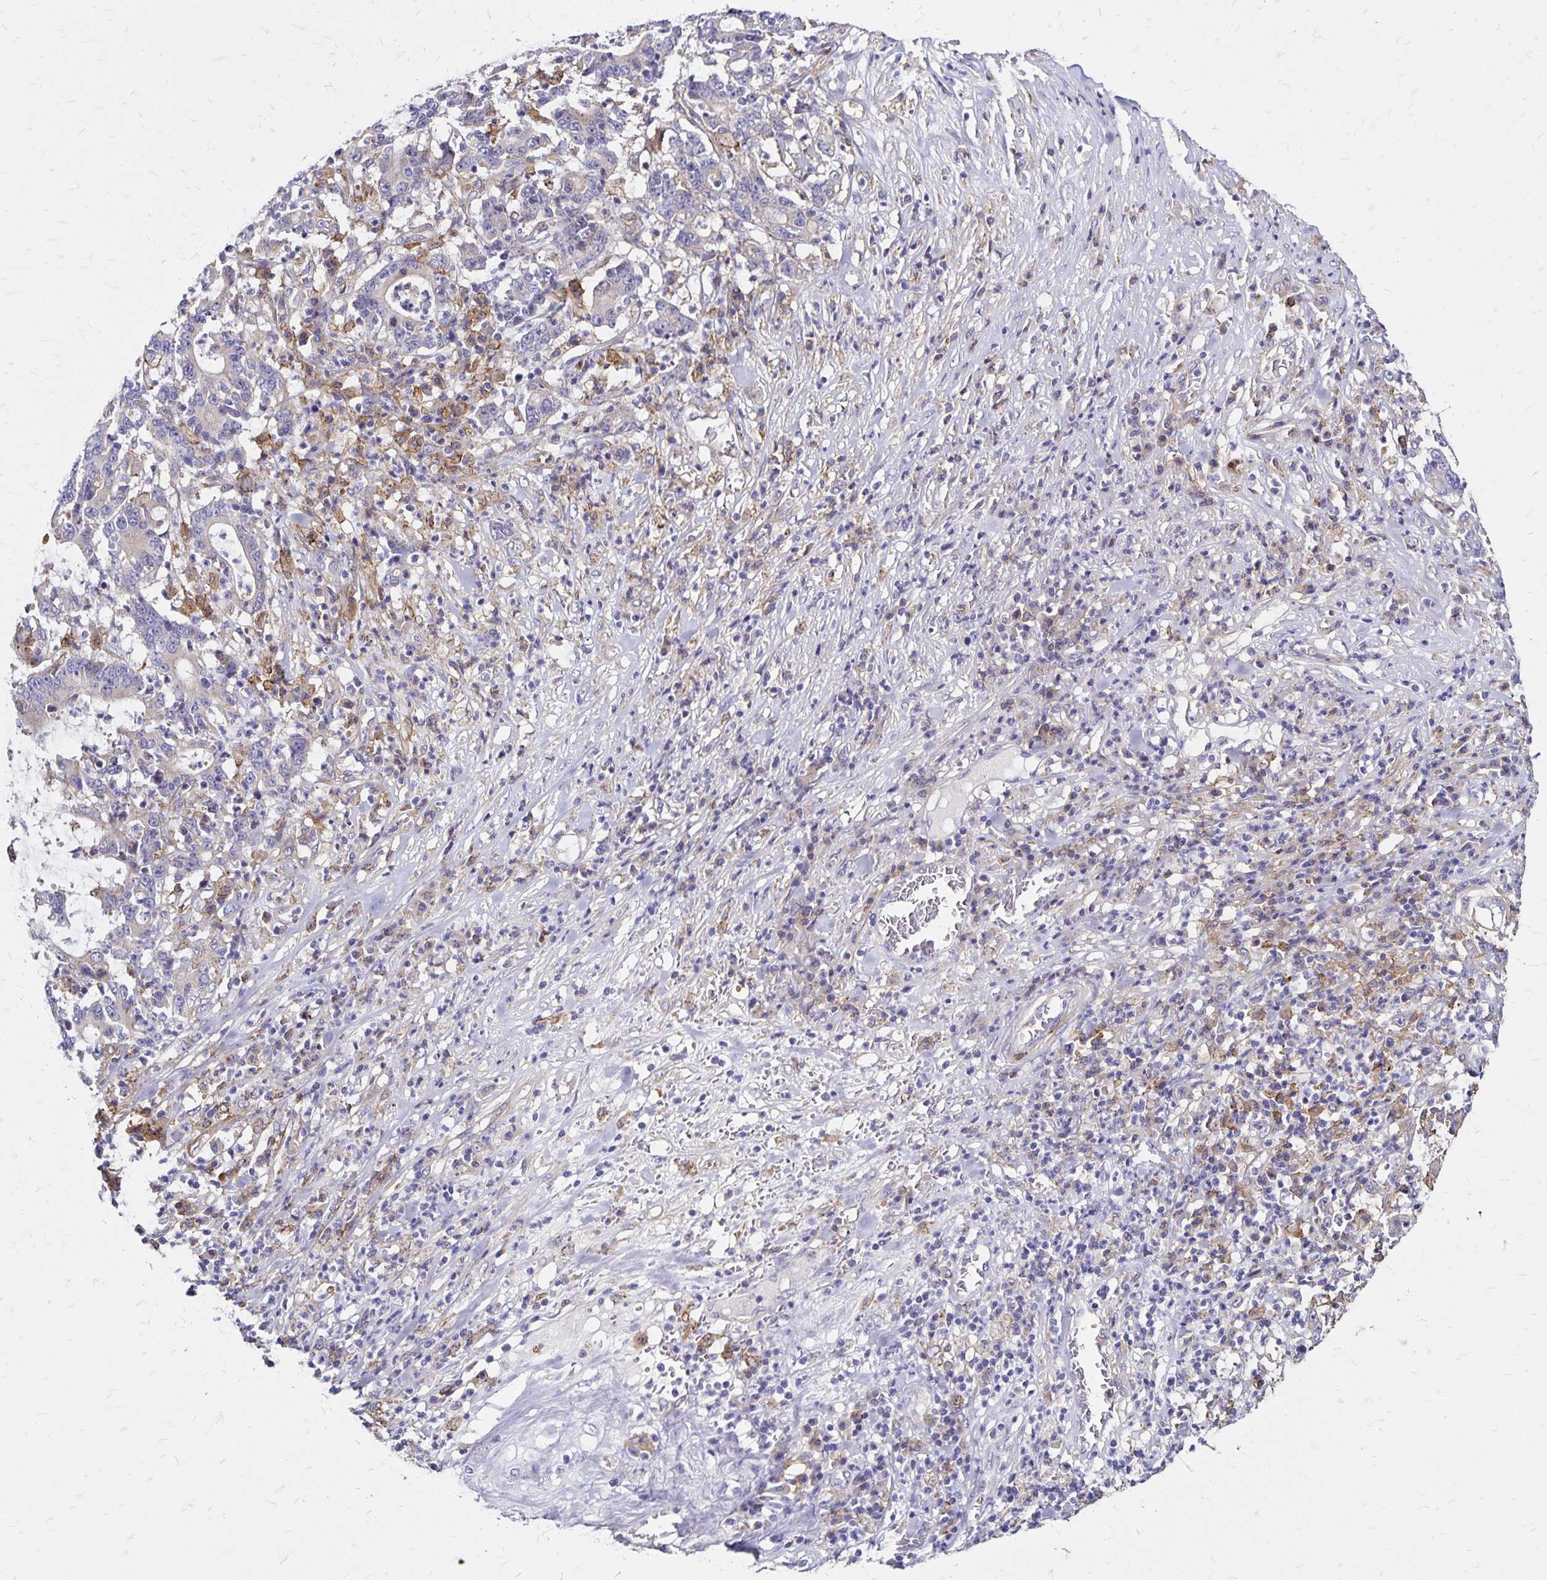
{"staining": {"intensity": "negative", "quantity": "none", "location": "none"}, "tissue": "stomach cancer", "cell_type": "Tumor cells", "image_type": "cancer", "snomed": [{"axis": "morphology", "description": "Adenocarcinoma, NOS"}, {"axis": "topography", "description": "Stomach, upper"}], "caption": "Human stomach adenocarcinoma stained for a protein using immunohistochemistry reveals no positivity in tumor cells.", "gene": "TNS3", "patient": {"sex": "male", "age": 68}}